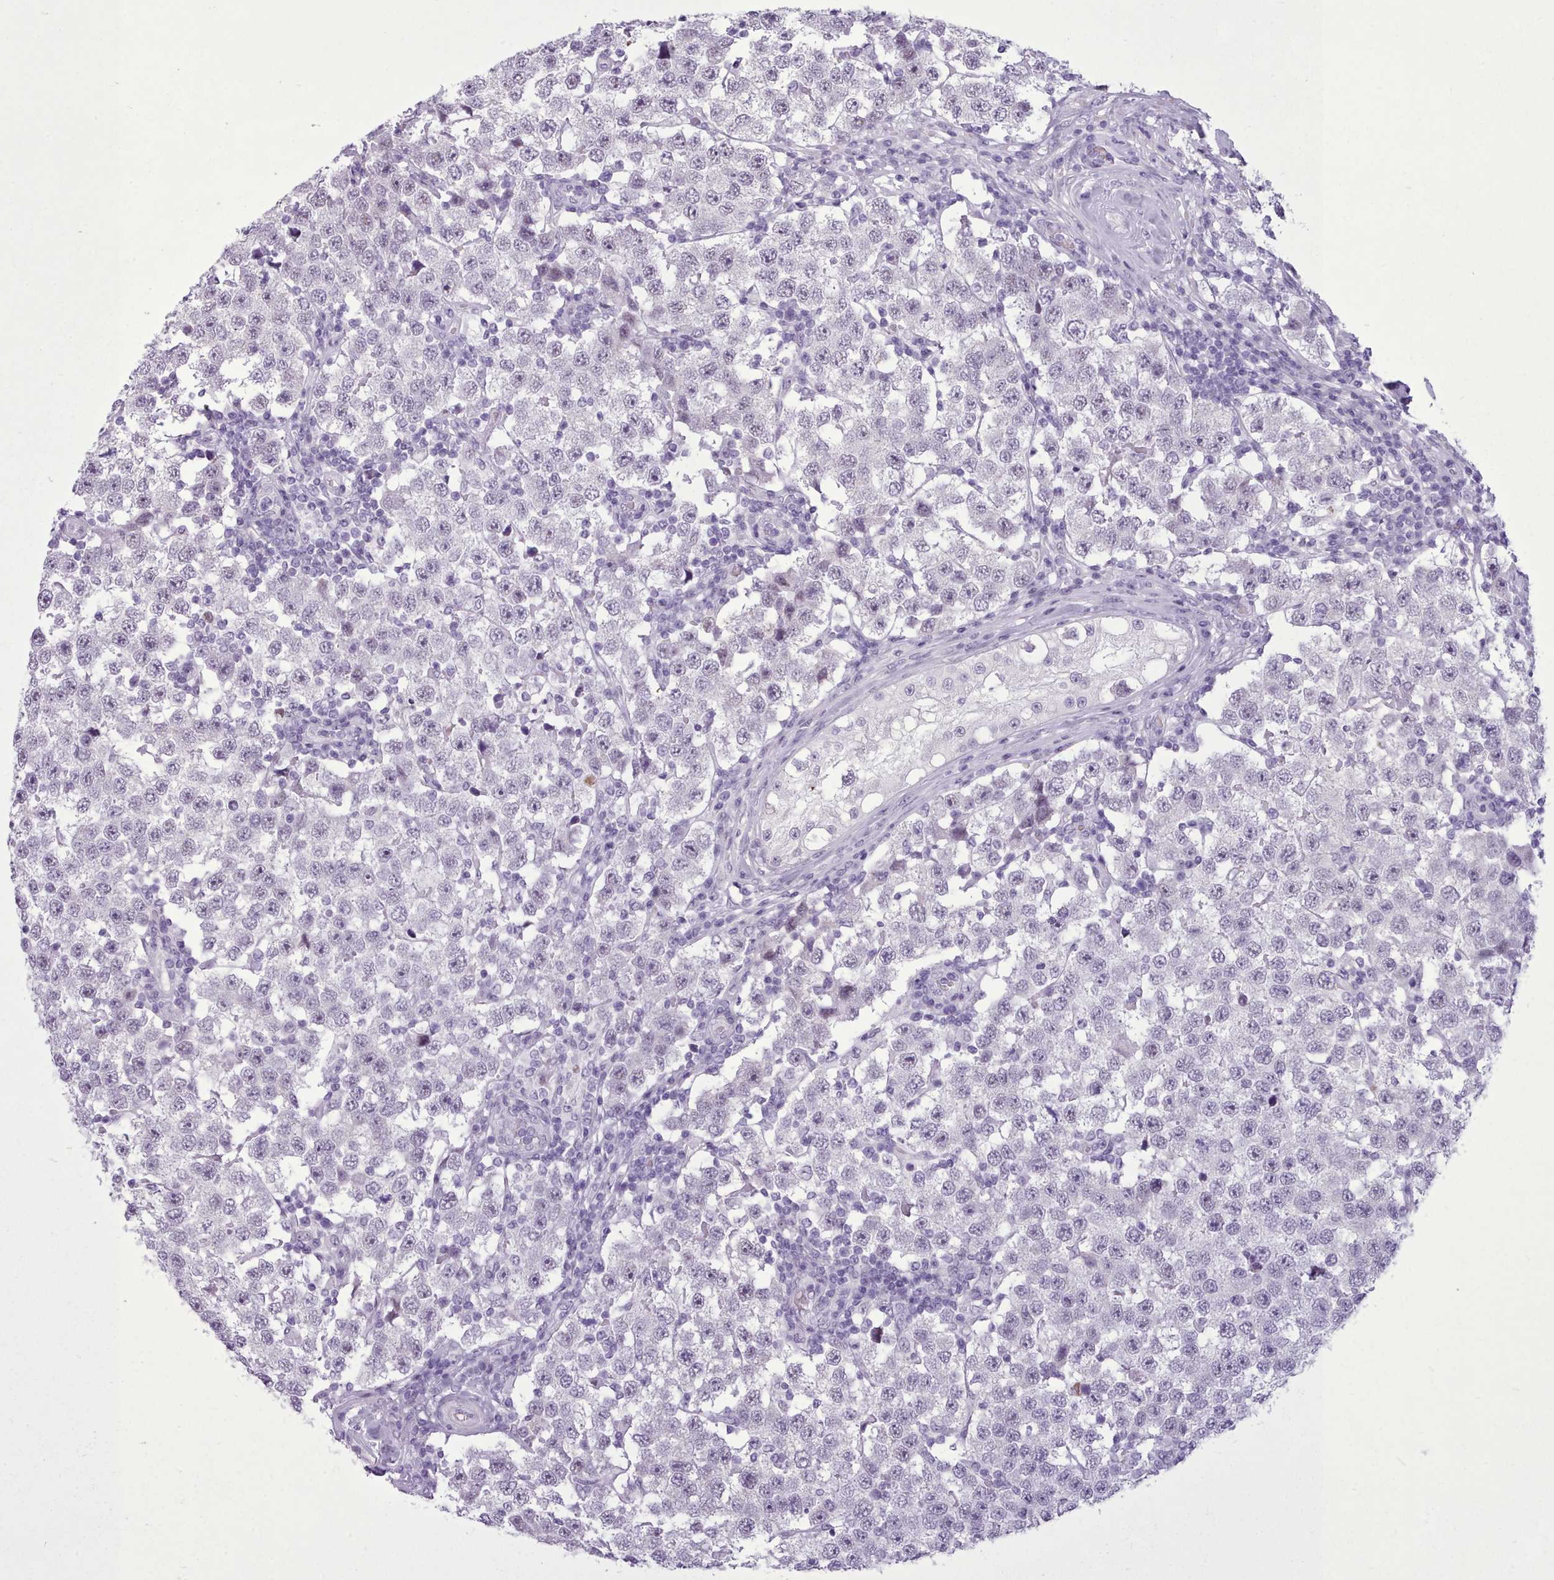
{"staining": {"intensity": "negative", "quantity": "none", "location": "none"}, "tissue": "testis cancer", "cell_type": "Tumor cells", "image_type": "cancer", "snomed": [{"axis": "morphology", "description": "Seminoma, NOS"}, {"axis": "topography", "description": "Testis"}], "caption": "Immunohistochemistry (IHC) micrograph of testis seminoma stained for a protein (brown), which reveals no staining in tumor cells.", "gene": "FBXO48", "patient": {"sex": "male", "age": 34}}